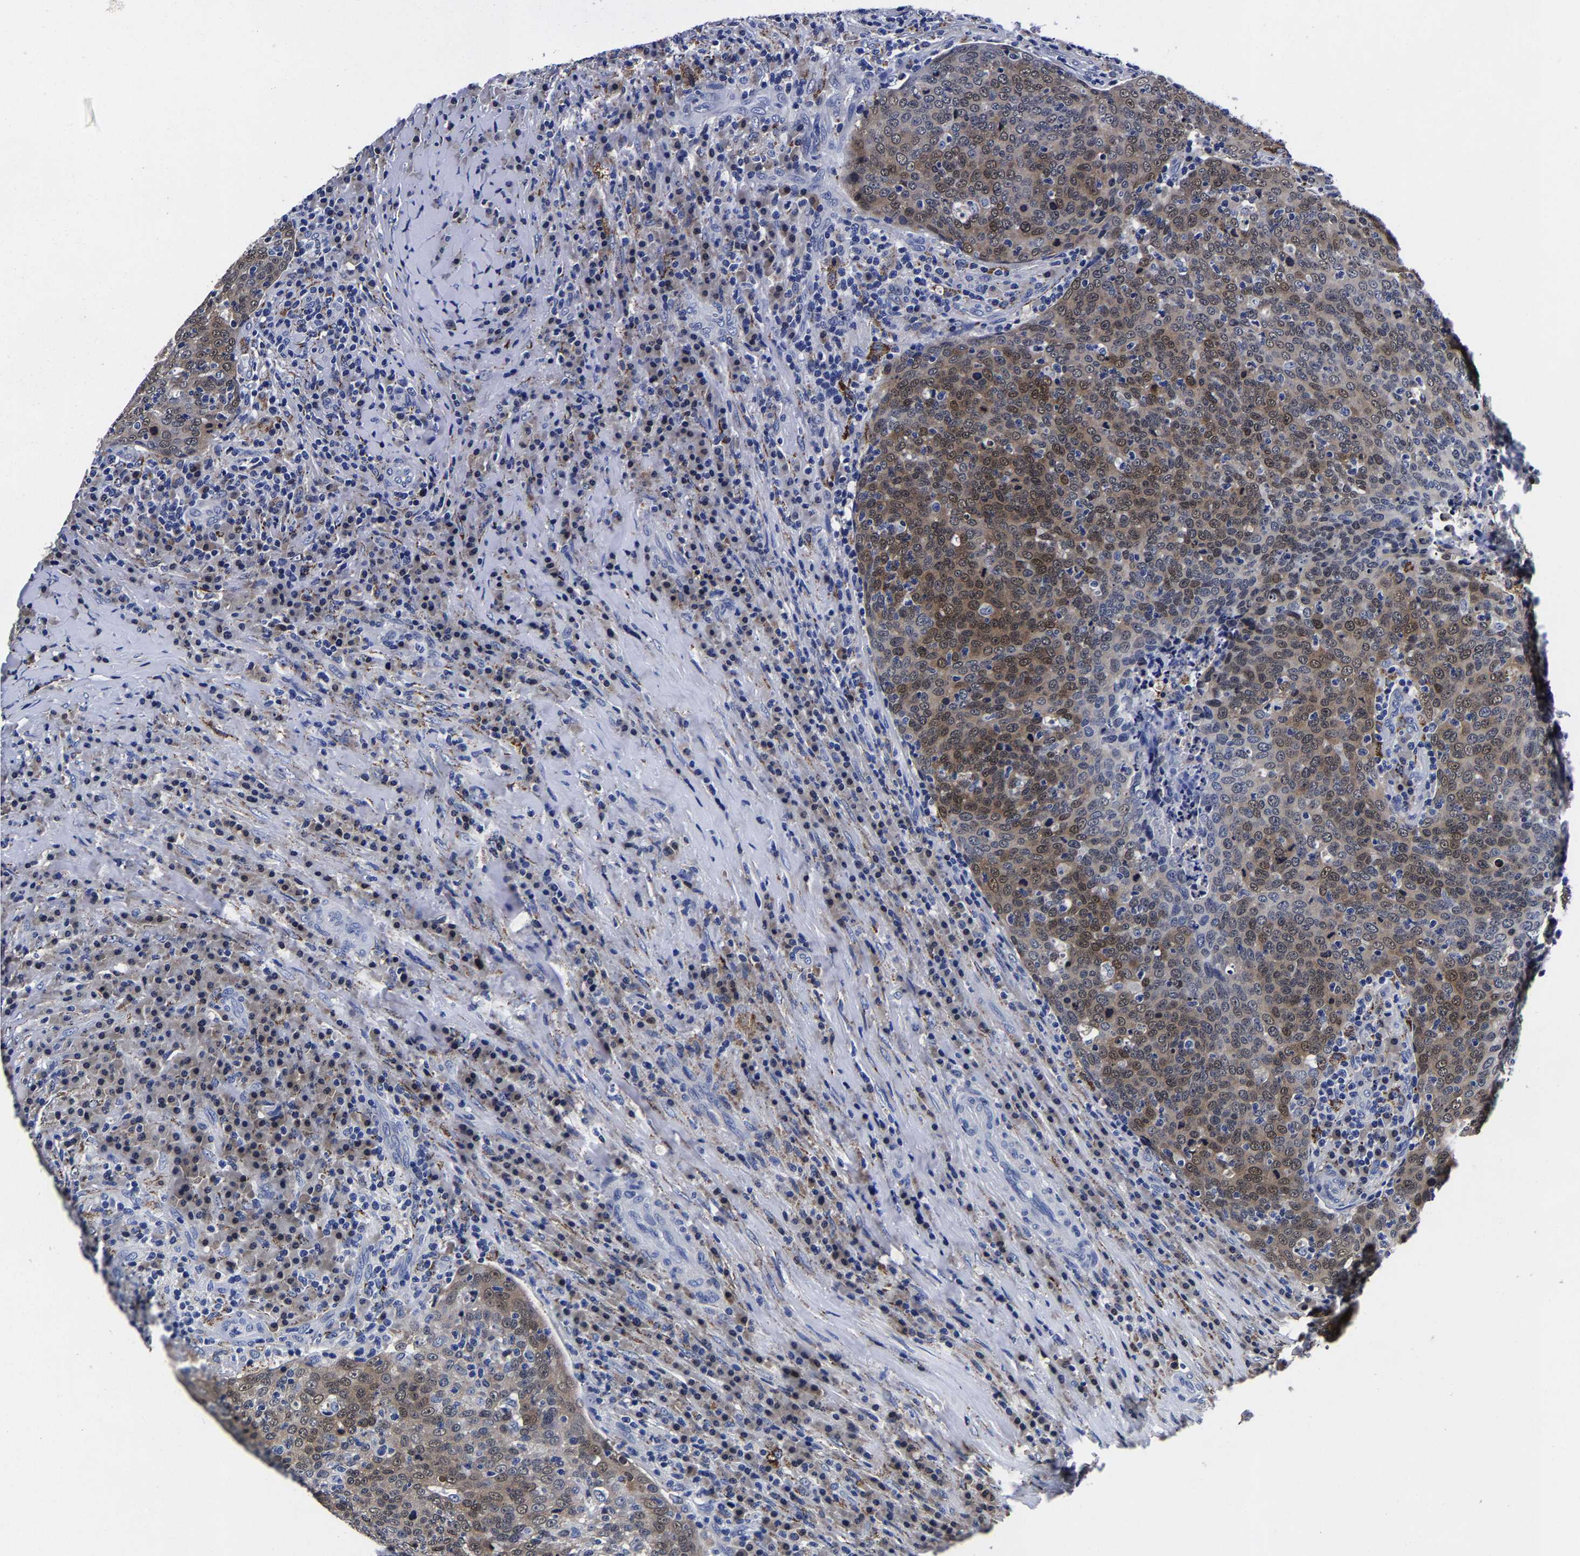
{"staining": {"intensity": "moderate", "quantity": ">75%", "location": "cytoplasmic/membranous,nuclear"}, "tissue": "head and neck cancer", "cell_type": "Tumor cells", "image_type": "cancer", "snomed": [{"axis": "morphology", "description": "Squamous cell carcinoma, NOS"}, {"axis": "morphology", "description": "Squamous cell carcinoma, metastatic, NOS"}, {"axis": "topography", "description": "Lymph node"}, {"axis": "topography", "description": "Head-Neck"}], "caption": "Protein staining exhibits moderate cytoplasmic/membranous and nuclear staining in about >75% of tumor cells in head and neck squamous cell carcinoma.", "gene": "PSPH", "patient": {"sex": "male", "age": 62}}